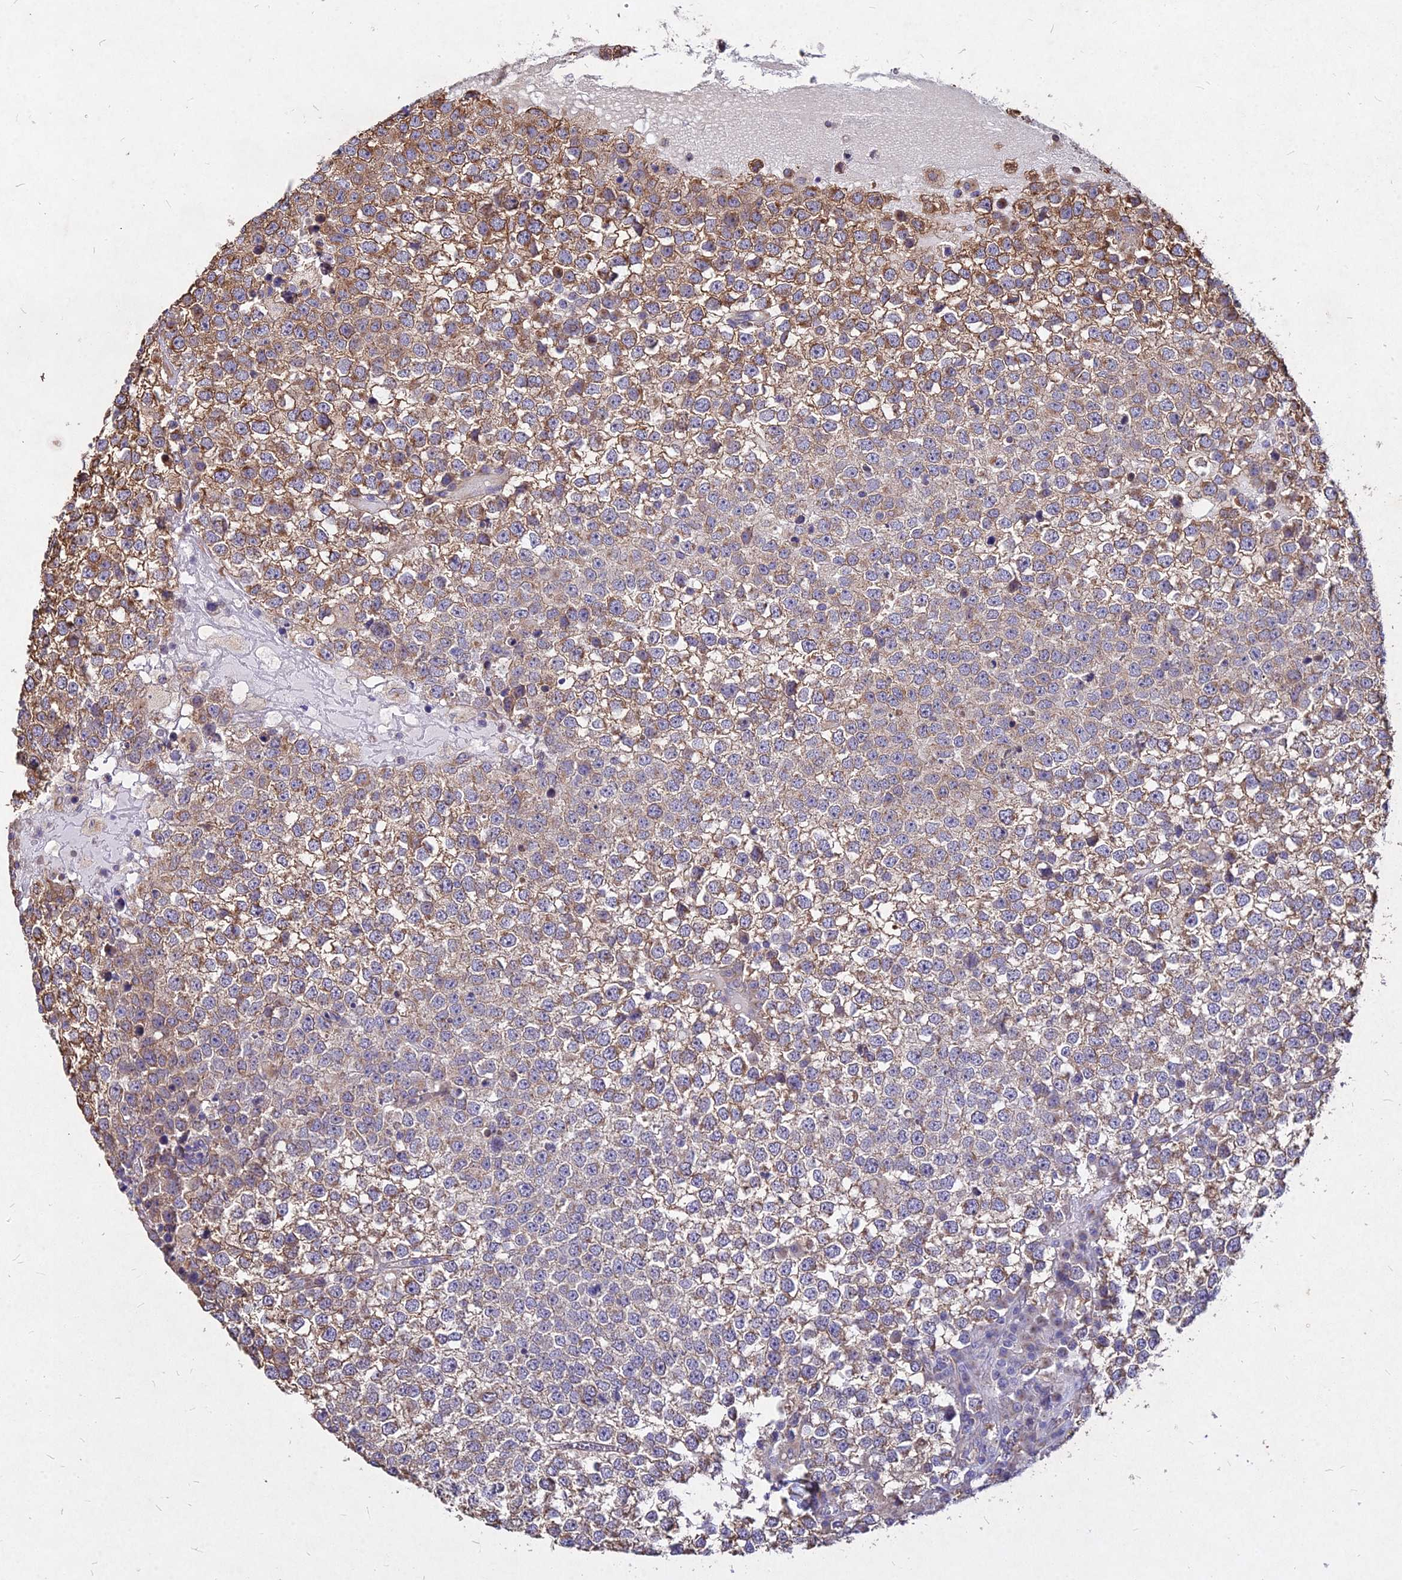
{"staining": {"intensity": "moderate", "quantity": "25%-75%", "location": "cytoplasmic/membranous"}, "tissue": "testis cancer", "cell_type": "Tumor cells", "image_type": "cancer", "snomed": [{"axis": "morphology", "description": "Seminoma, NOS"}, {"axis": "topography", "description": "Testis"}], "caption": "Testis seminoma stained with a protein marker displays moderate staining in tumor cells.", "gene": "SKA1", "patient": {"sex": "male", "age": 65}}